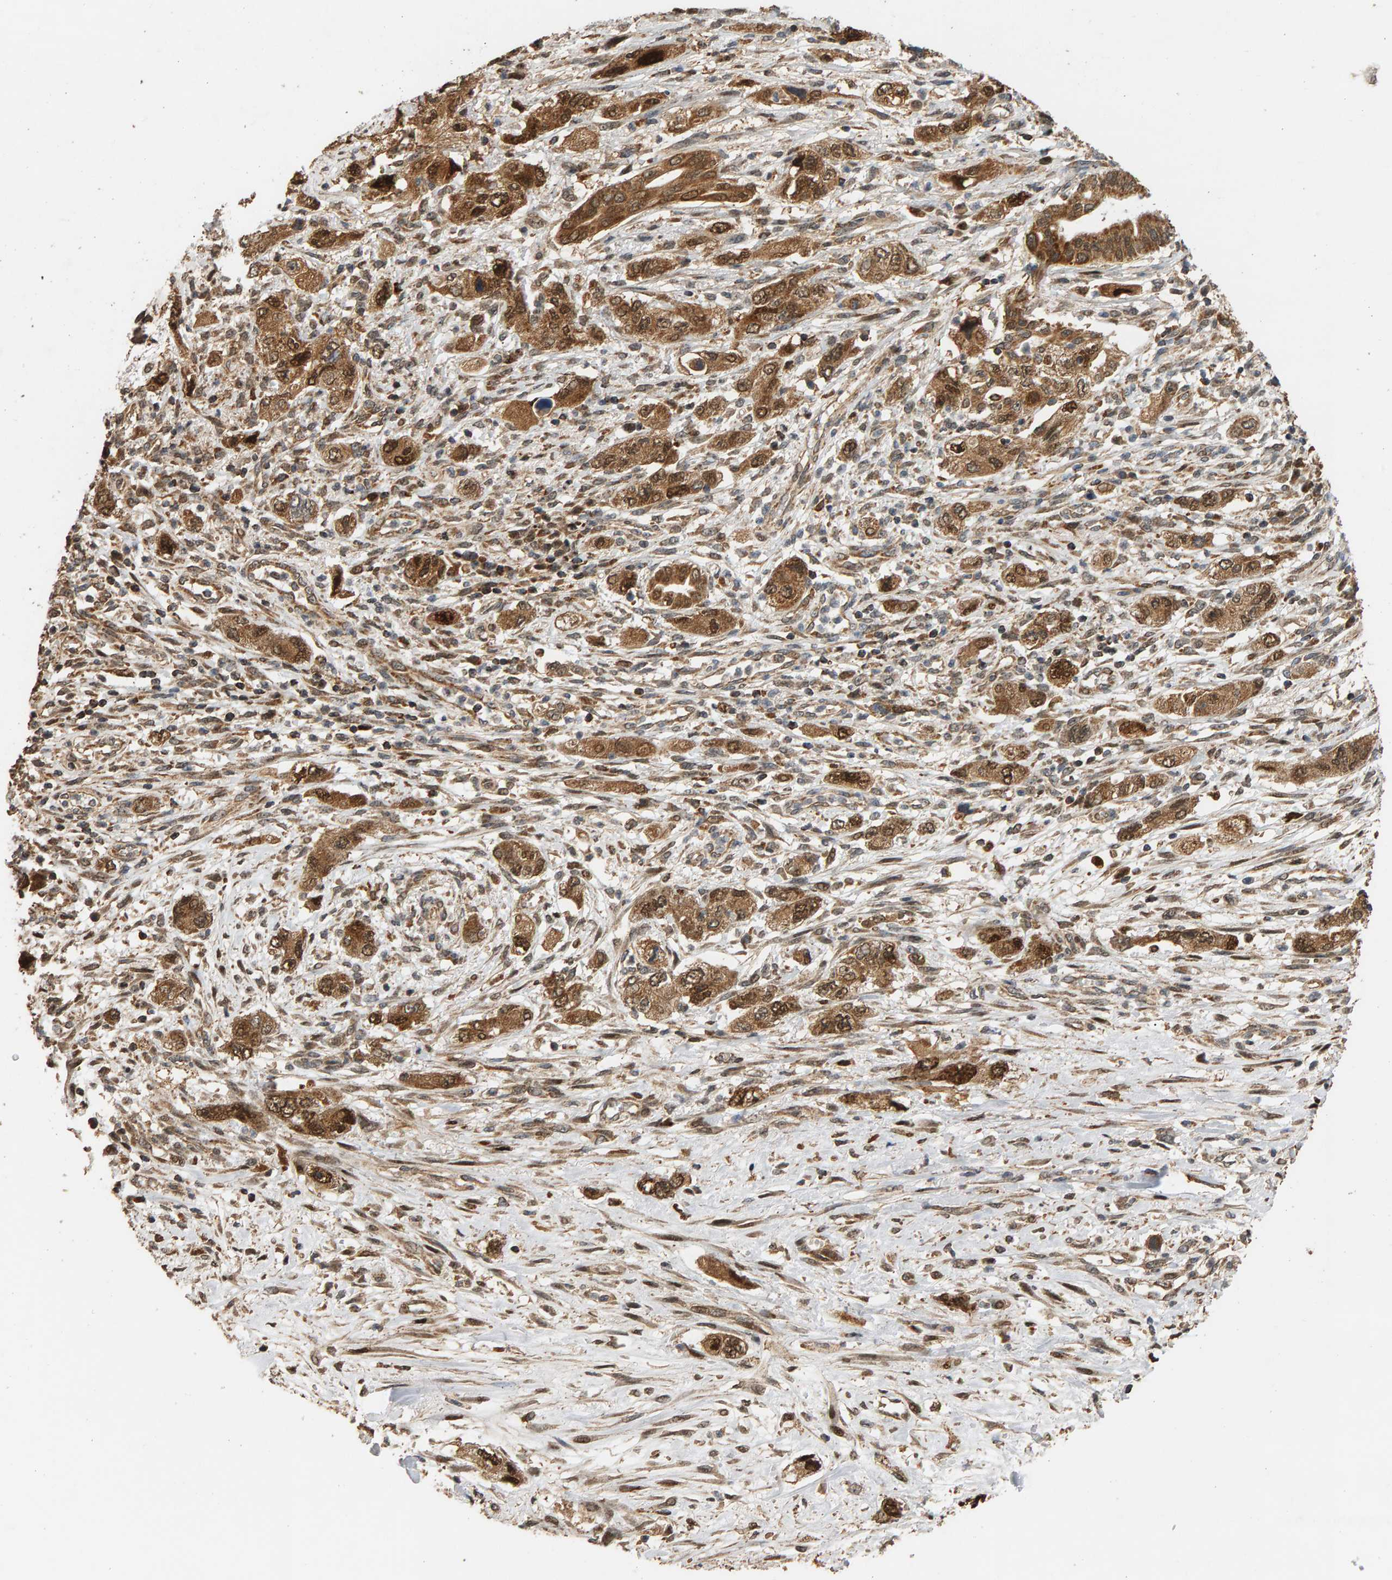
{"staining": {"intensity": "moderate", "quantity": ">75%", "location": "cytoplasmic/membranous,nuclear"}, "tissue": "pancreatic cancer", "cell_type": "Tumor cells", "image_type": "cancer", "snomed": [{"axis": "morphology", "description": "Adenocarcinoma, NOS"}, {"axis": "topography", "description": "Pancreas"}], "caption": "Protein staining by IHC exhibits moderate cytoplasmic/membranous and nuclear staining in approximately >75% of tumor cells in pancreatic adenocarcinoma.", "gene": "GSTK1", "patient": {"sex": "female", "age": 73}}